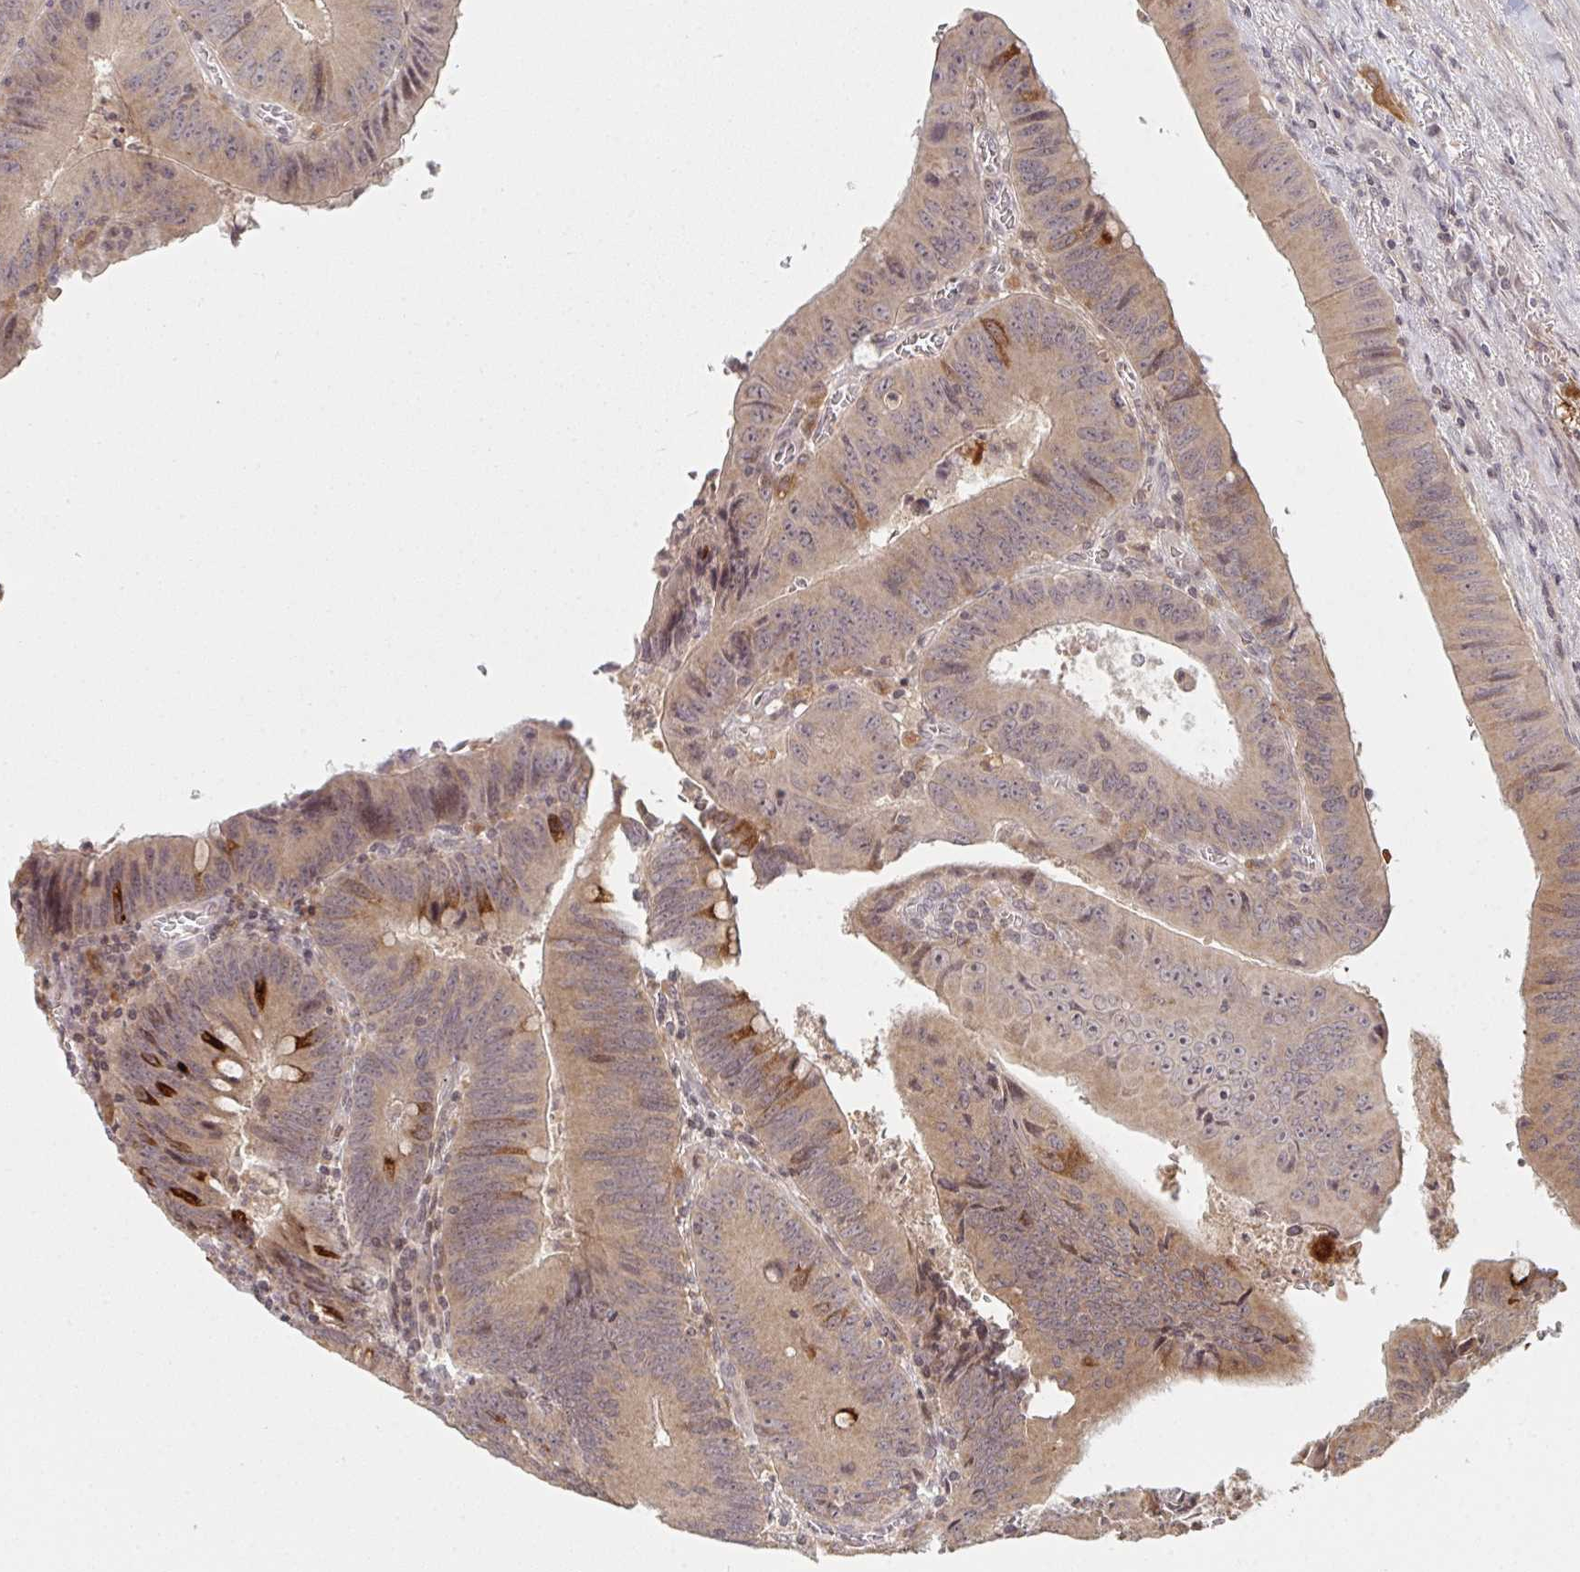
{"staining": {"intensity": "moderate", "quantity": "25%-75%", "location": "cytoplasmic/membranous,nuclear"}, "tissue": "colorectal cancer", "cell_type": "Tumor cells", "image_type": "cancer", "snomed": [{"axis": "morphology", "description": "Adenocarcinoma, NOS"}, {"axis": "topography", "description": "Rectum"}], "caption": "Colorectal cancer stained for a protein reveals moderate cytoplasmic/membranous and nuclear positivity in tumor cells. (brown staining indicates protein expression, while blue staining denotes nuclei).", "gene": "DCST1", "patient": {"sex": "female", "age": 72}}